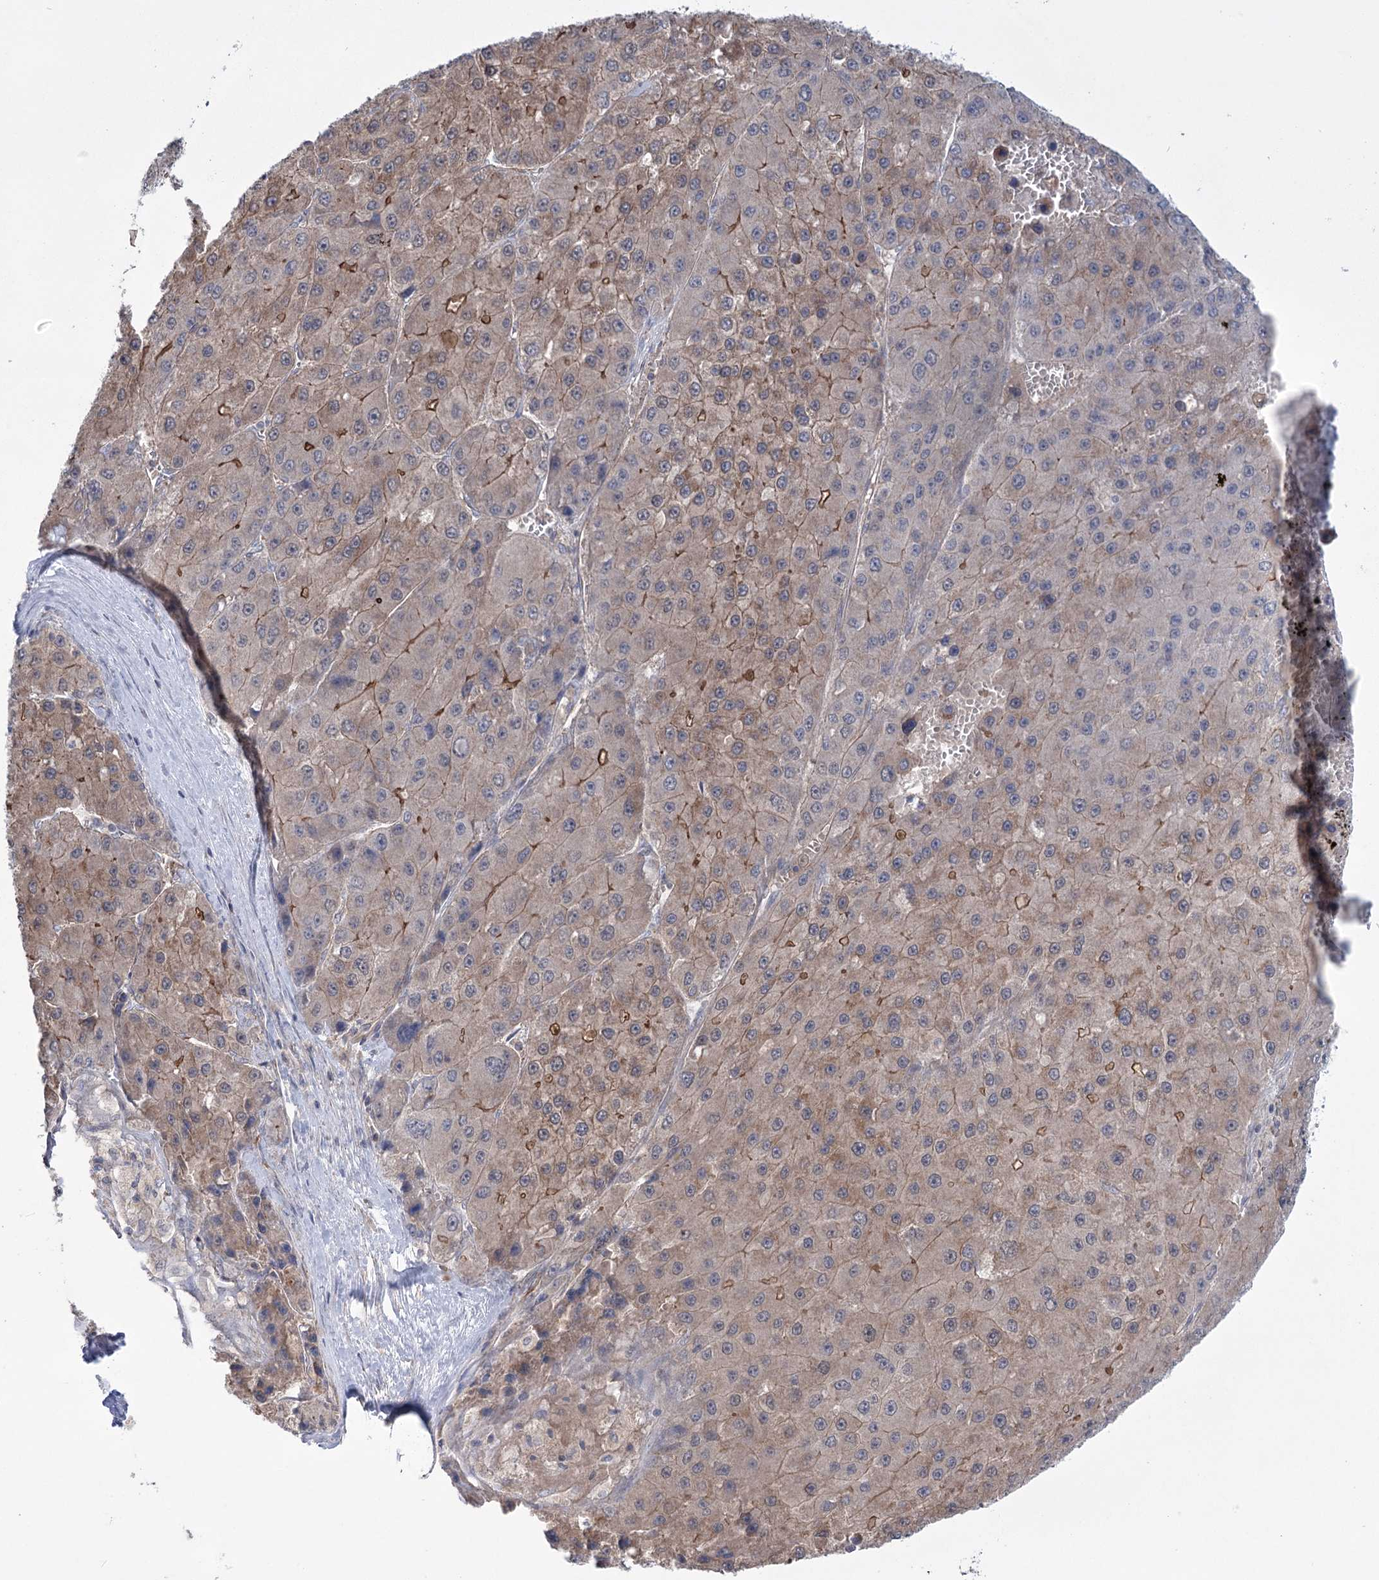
{"staining": {"intensity": "moderate", "quantity": "<25%", "location": "cytoplasmic/membranous"}, "tissue": "liver cancer", "cell_type": "Tumor cells", "image_type": "cancer", "snomed": [{"axis": "morphology", "description": "Carcinoma, Hepatocellular, NOS"}, {"axis": "topography", "description": "Liver"}], "caption": "A histopathology image of liver cancer stained for a protein exhibits moderate cytoplasmic/membranous brown staining in tumor cells.", "gene": "TRIM71", "patient": {"sex": "female", "age": 73}}